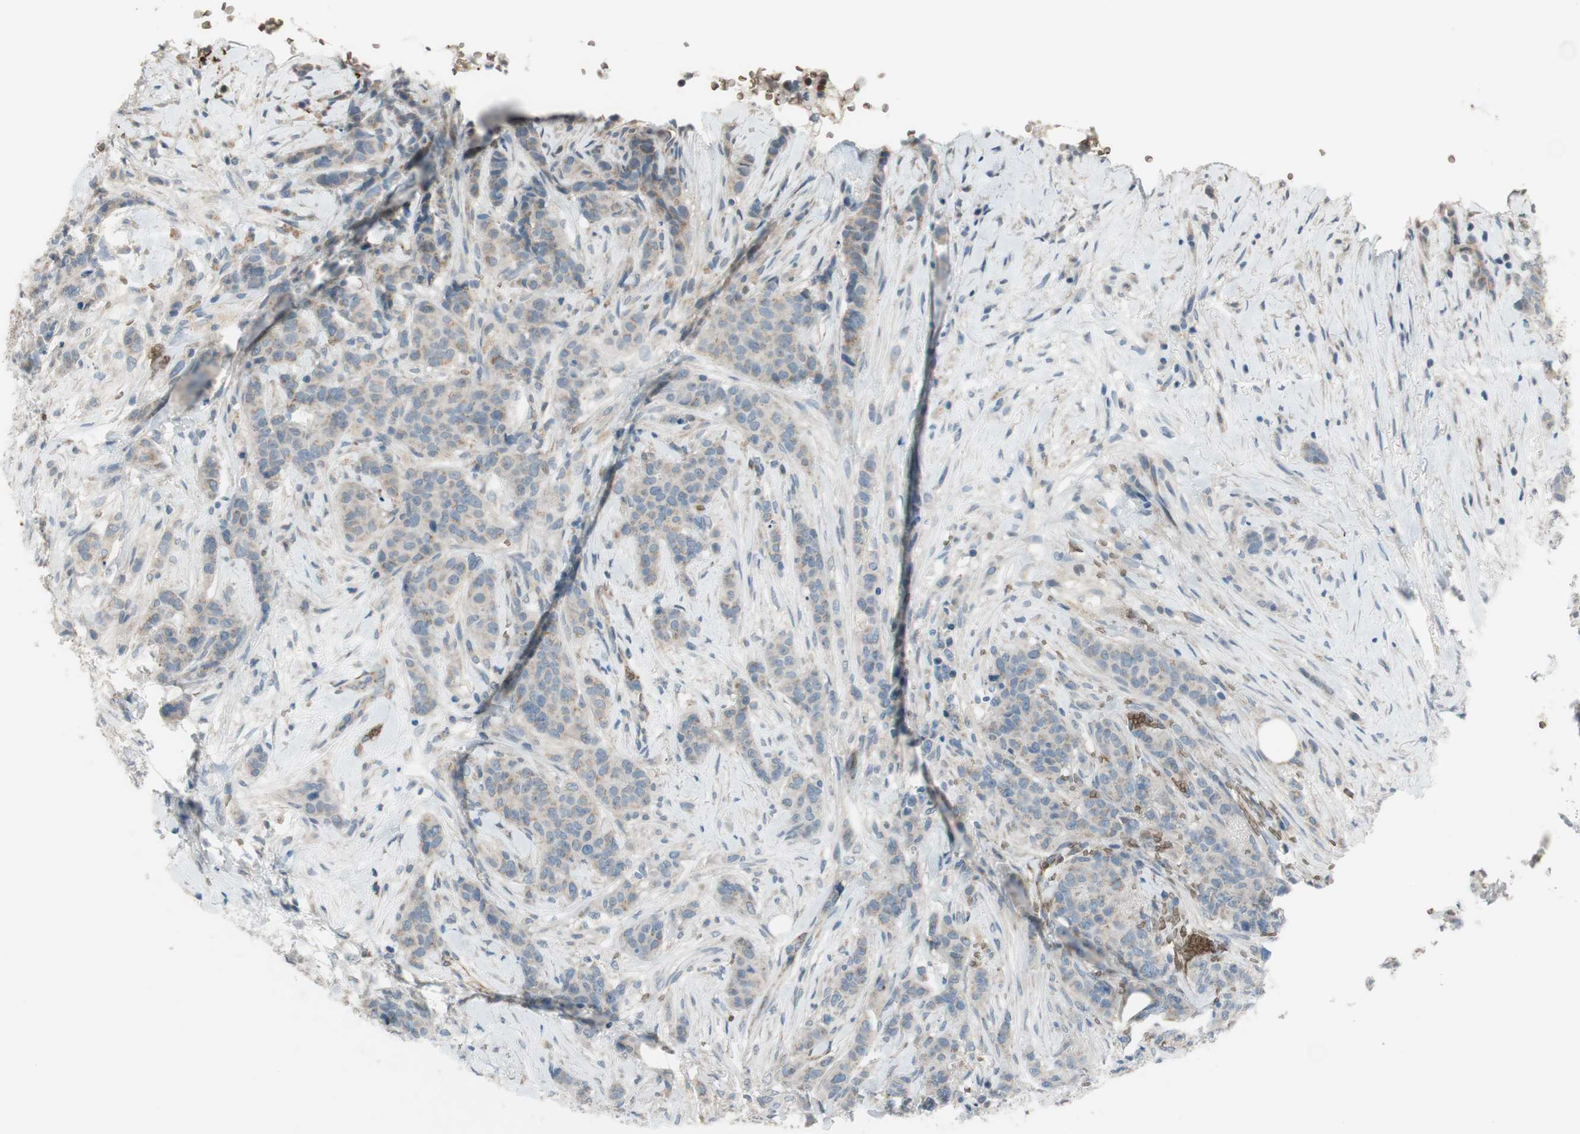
{"staining": {"intensity": "weak", "quantity": "25%-75%", "location": "cytoplasmic/membranous"}, "tissue": "breast cancer", "cell_type": "Tumor cells", "image_type": "cancer", "snomed": [{"axis": "morphology", "description": "Duct carcinoma"}, {"axis": "topography", "description": "Breast"}], "caption": "Human breast cancer stained with a brown dye demonstrates weak cytoplasmic/membranous positive expression in about 25%-75% of tumor cells.", "gene": "GYPC", "patient": {"sex": "female", "age": 40}}